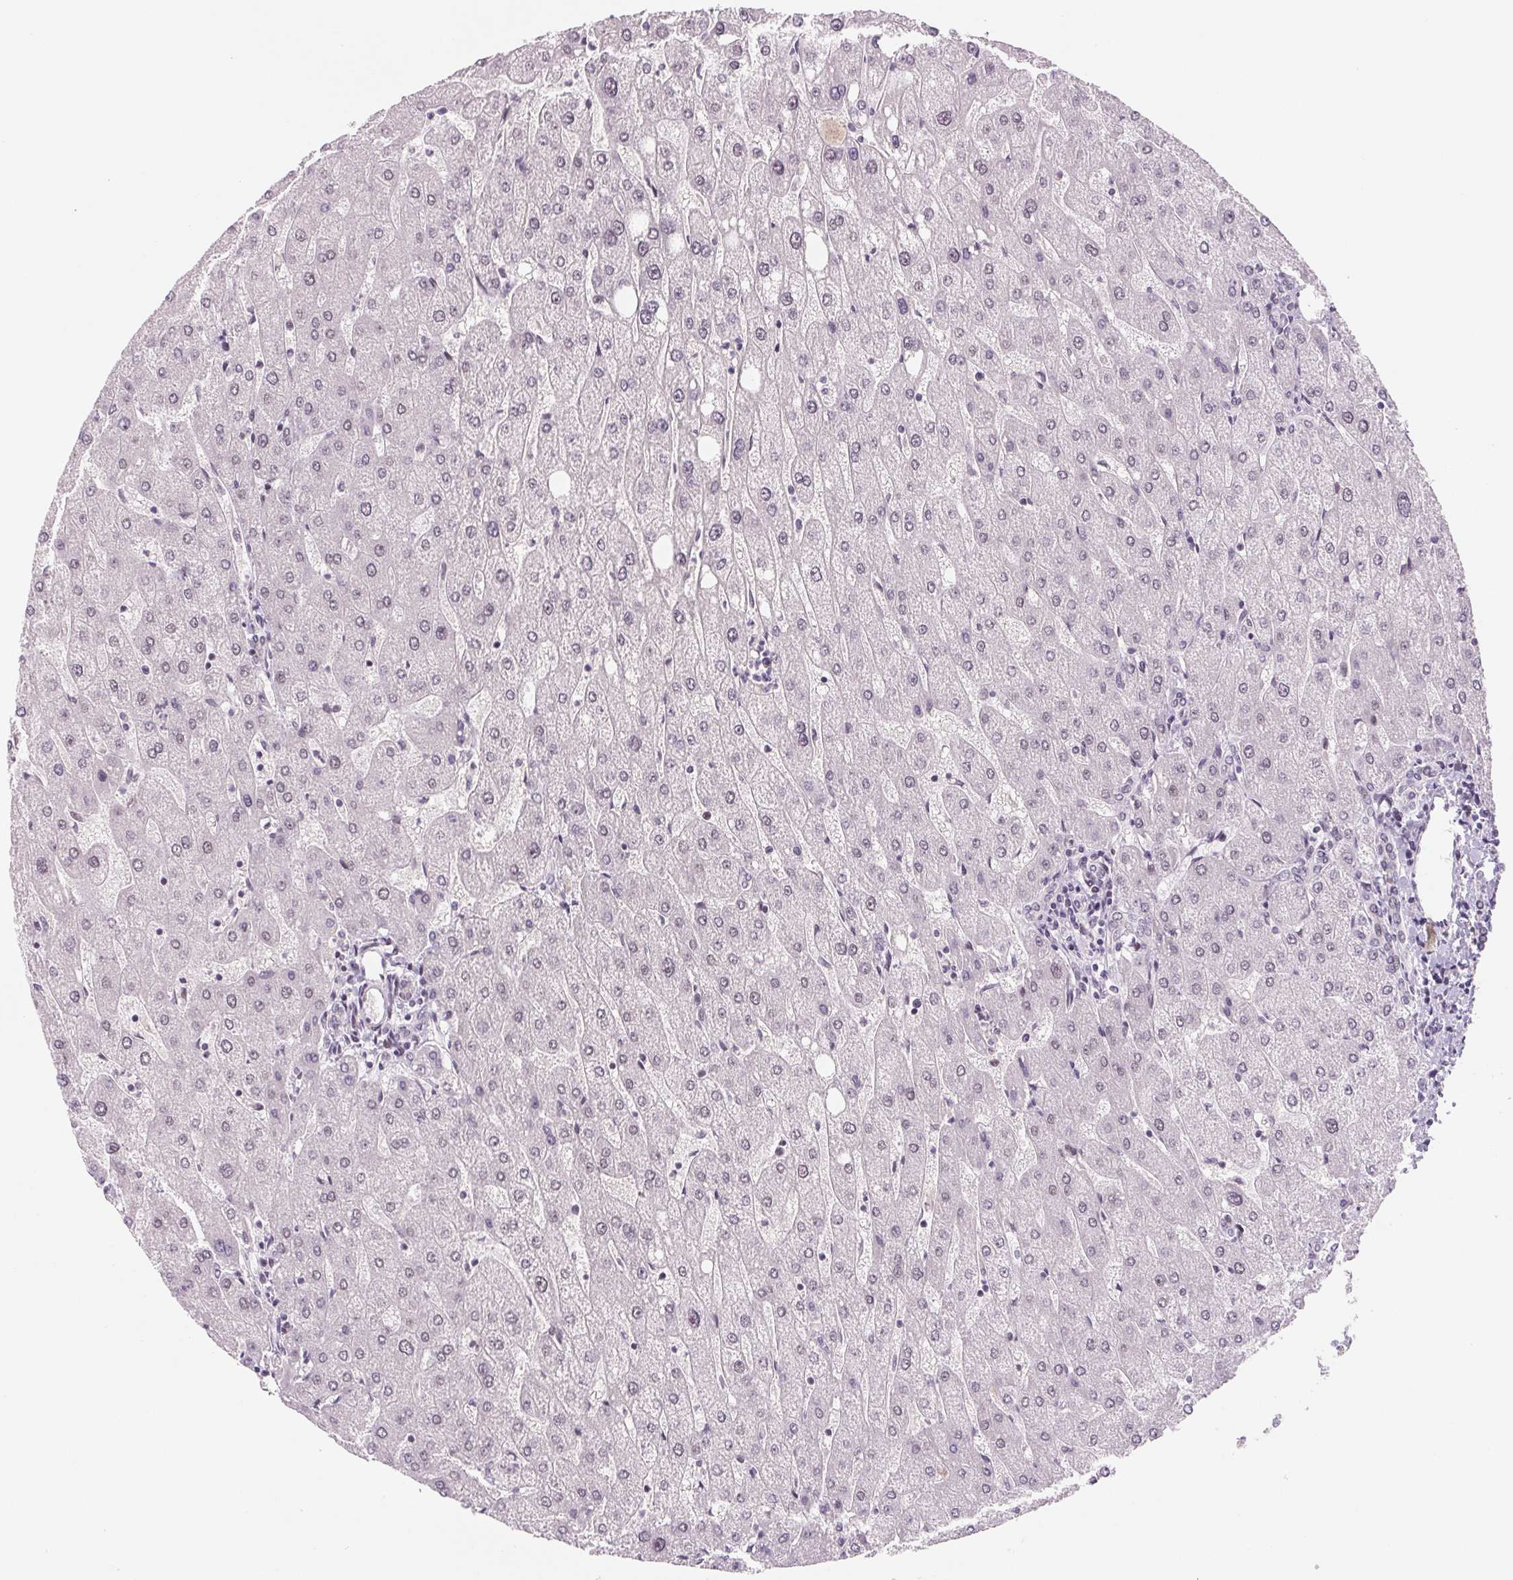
{"staining": {"intensity": "weak", "quantity": "<25%", "location": "nuclear"}, "tissue": "liver", "cell_type": "Cholangiocytes", "image_type": "normal", "snomed": [{"axis": "morphology", "description": "Normal tissue, NOS"}, {"axis": "topography", "description": "Liver"}], "caption": "Normal liver was stained to show a protein in brown. There is no significant staining in cholangiocytes. Nuclei are stained in blue.", "gene": "DNAJB6", "patient": {"sex": "male", "age": 67}}